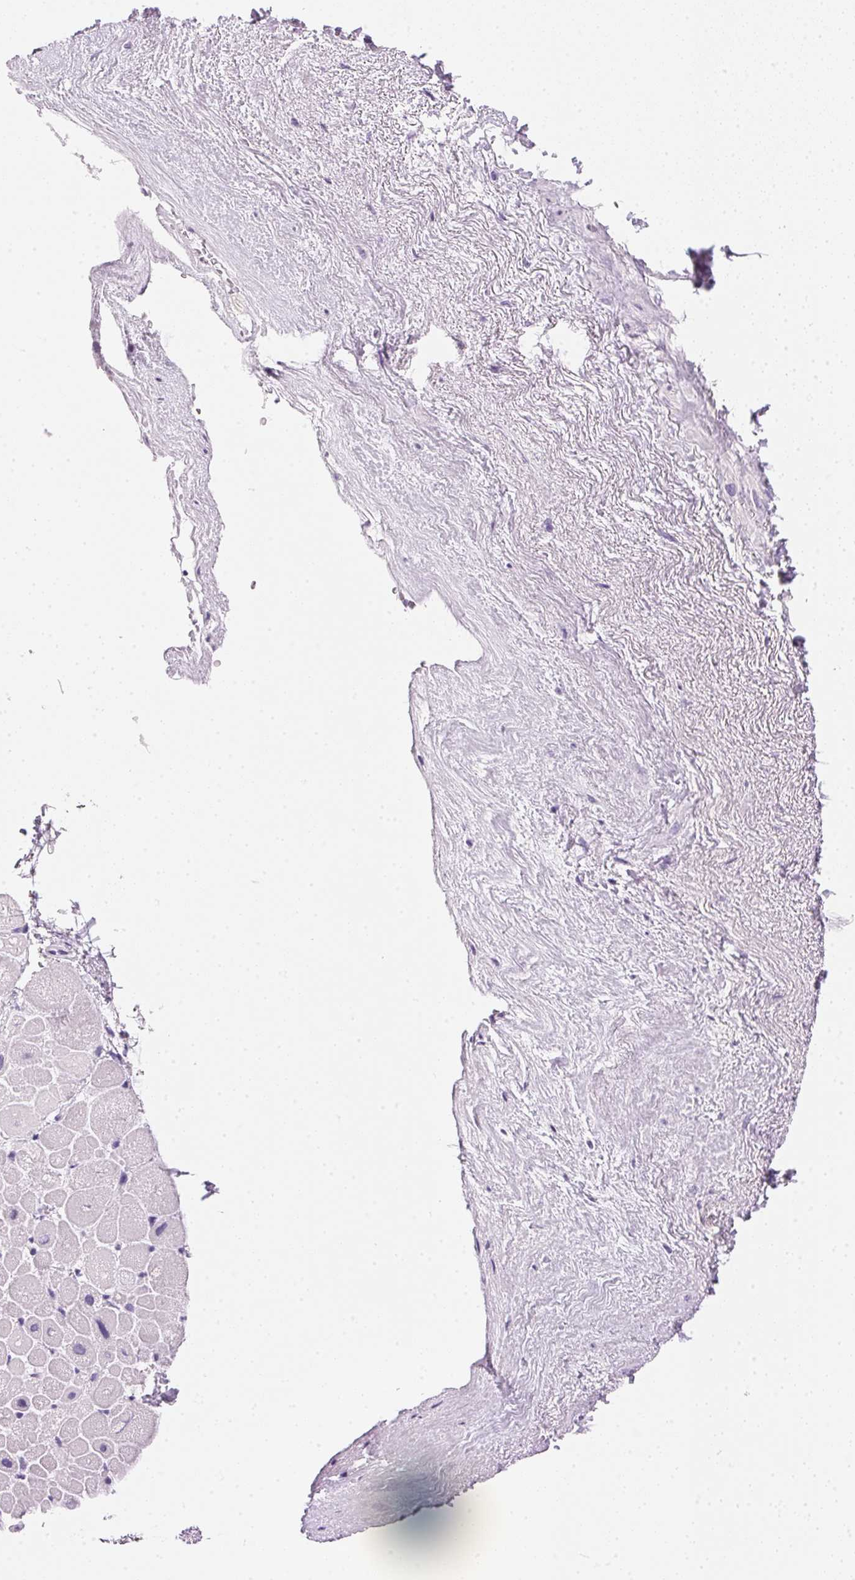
{"staining": {"intensity": "negative", "quantity": "none", "location": "none"}, "tissue": "heart muscle", "cell_type": "Cardiomyocytes", "image_type": "normal", "snomed": [{"axis": "morphology", "description": "Normal tissue, NOS"}, {"axis": "topography", "description": "Heart"}], "caption": "Immunohistochemistry (IHC) histopathology image of unremarkable heart muscle: human heart muscle stained with DAB shows no significant protein positivity in cardiomyocytes.", "gene": "IGFBP1", "patient": {"sex": "male", "age": 62}}